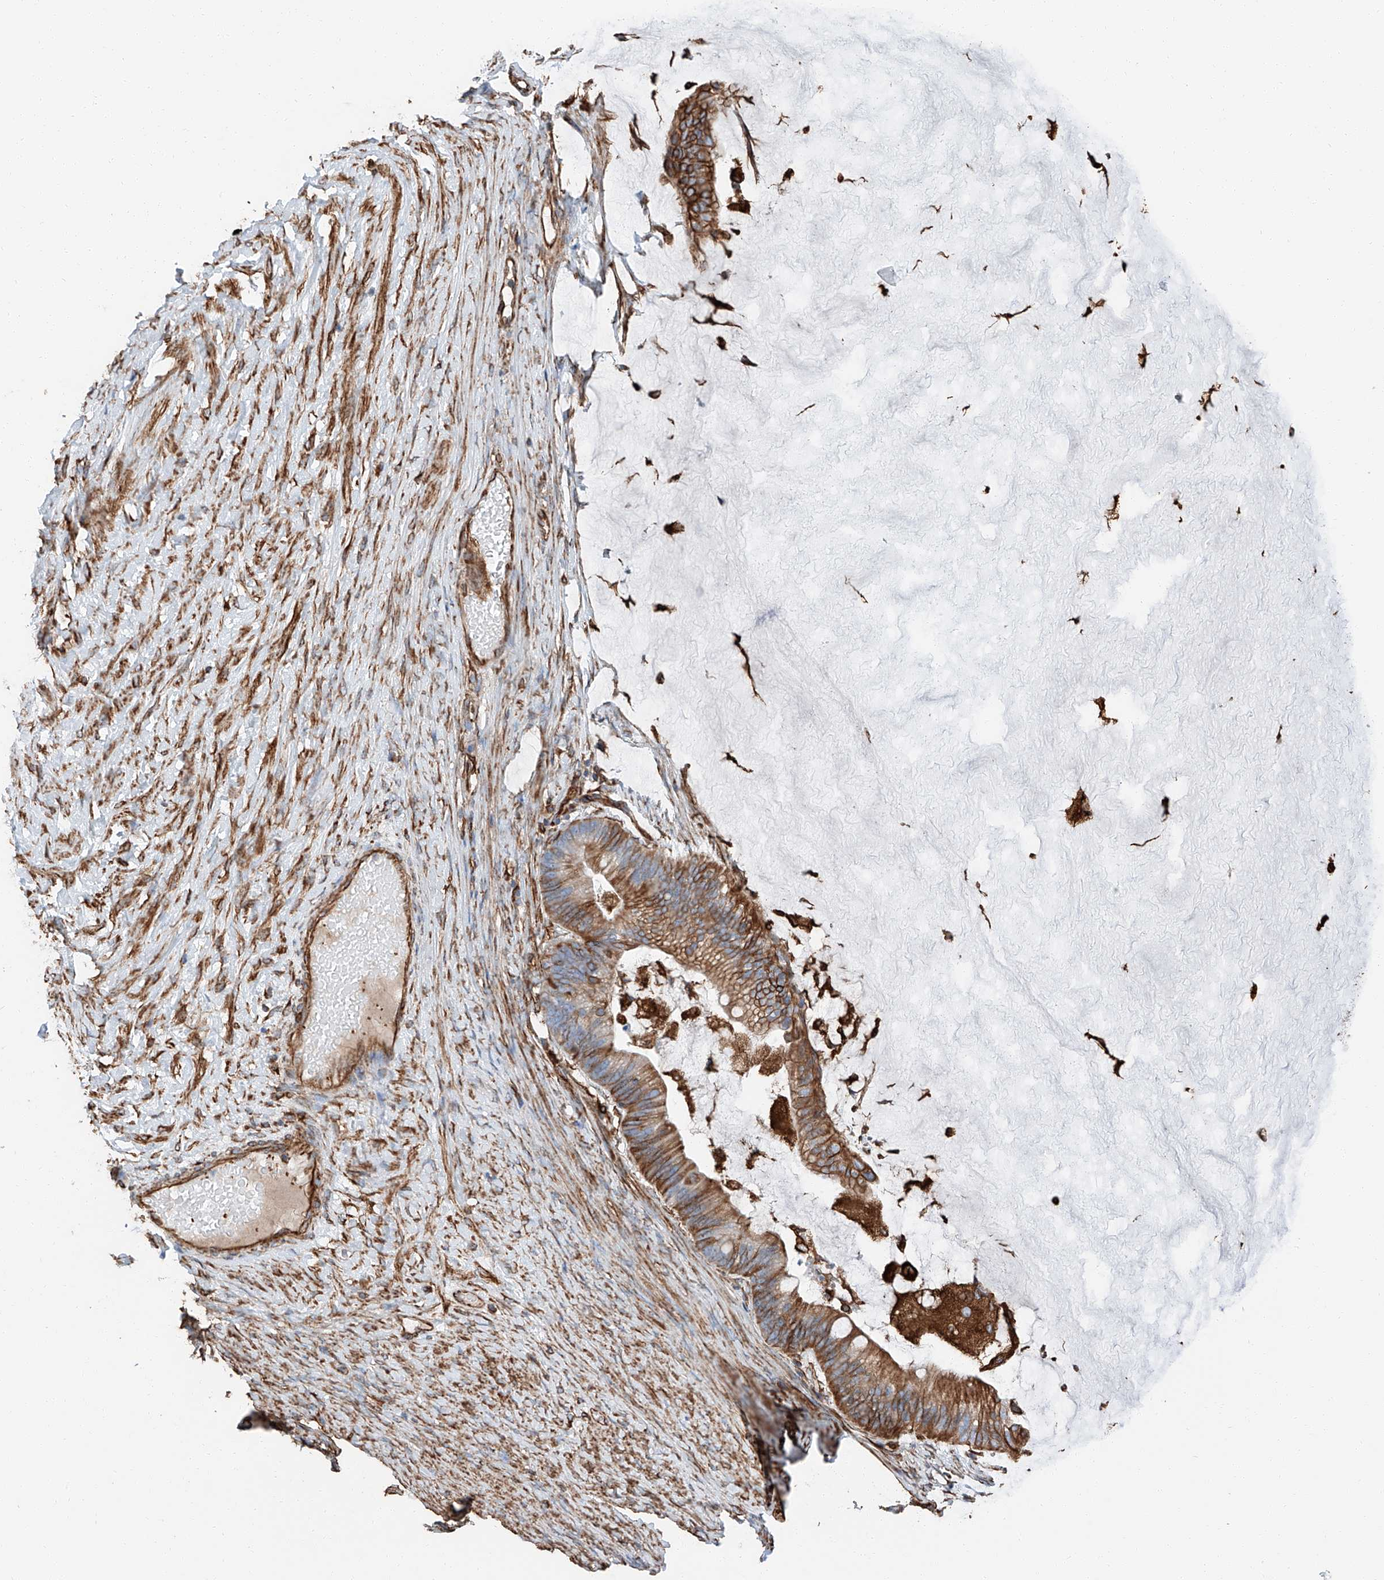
{"staining": {"intensity": "moderate", "quantity": "25%-75%", "location": "cytoplasmic/membranous"}, "tissue": "ovarian cancer", "cell_type": "Tumor cells", "image_type": "cancer", "snomed": [{"axis": "morphology", "description": "Cystadenocarcinoma, mucinous, NOS"}, {"axis": "topography", "description": "Ovary"}], "caption": "Tumor cells demonstrate medium levels of moderate cytoplasmic/membranous staining in about 25%-75% of cells in human ovarian cancer (mucinous cystadenocarcinoma). Using DAB (brown) and hematoxylin (blue) stains, captured at high magnification using brightfield microscopy.", "gene": "ZNF804A", "patient": {"sex": "female", "age": 61}}